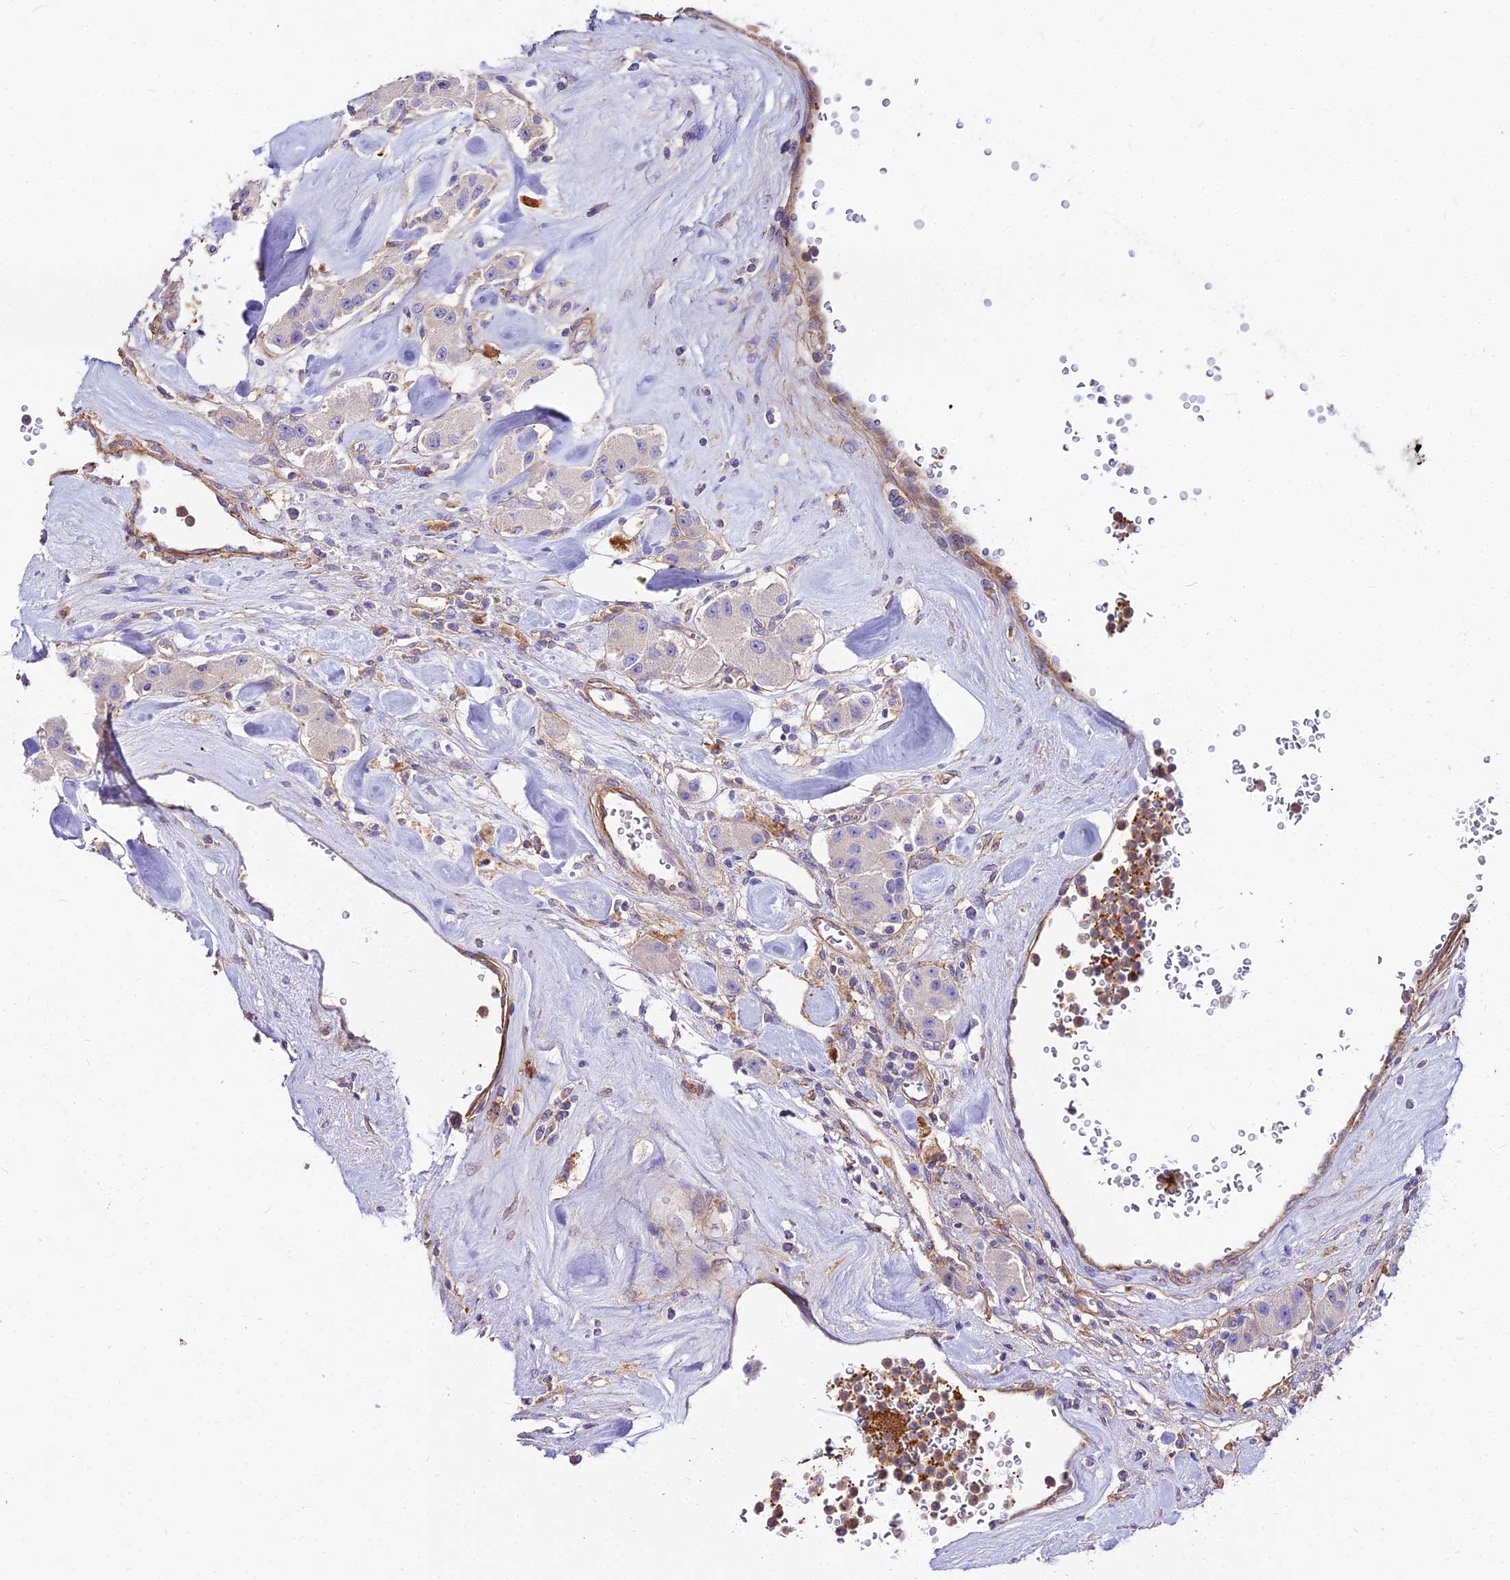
{"staining": {"intensity": "negative", "quantity": "none", "location": "none"}, "tissue": "carcinoid", "cell_type": "Tumor cells", "image_type": "cancer", "snomed": [{"axis": "morphology", "description": "Carcinoid, malignant, NOS"}, {"axis": "topography", "description": "Pancreas"}], "caption": "Immunohistochemistry (IHC) micrograph of neoplastic tissue: carcinoid stained with DAB reveals no significant protein staining in tumor cells. Brightfield microscopy of immunohistochemistry (IHC) stained with DAB (3,3'-diaminobenzidine) (brown) and hematoxylin (blue), captured at high magnification.", "gene": "GLYAT", "patient": {"sex": "male", "age": 41}}